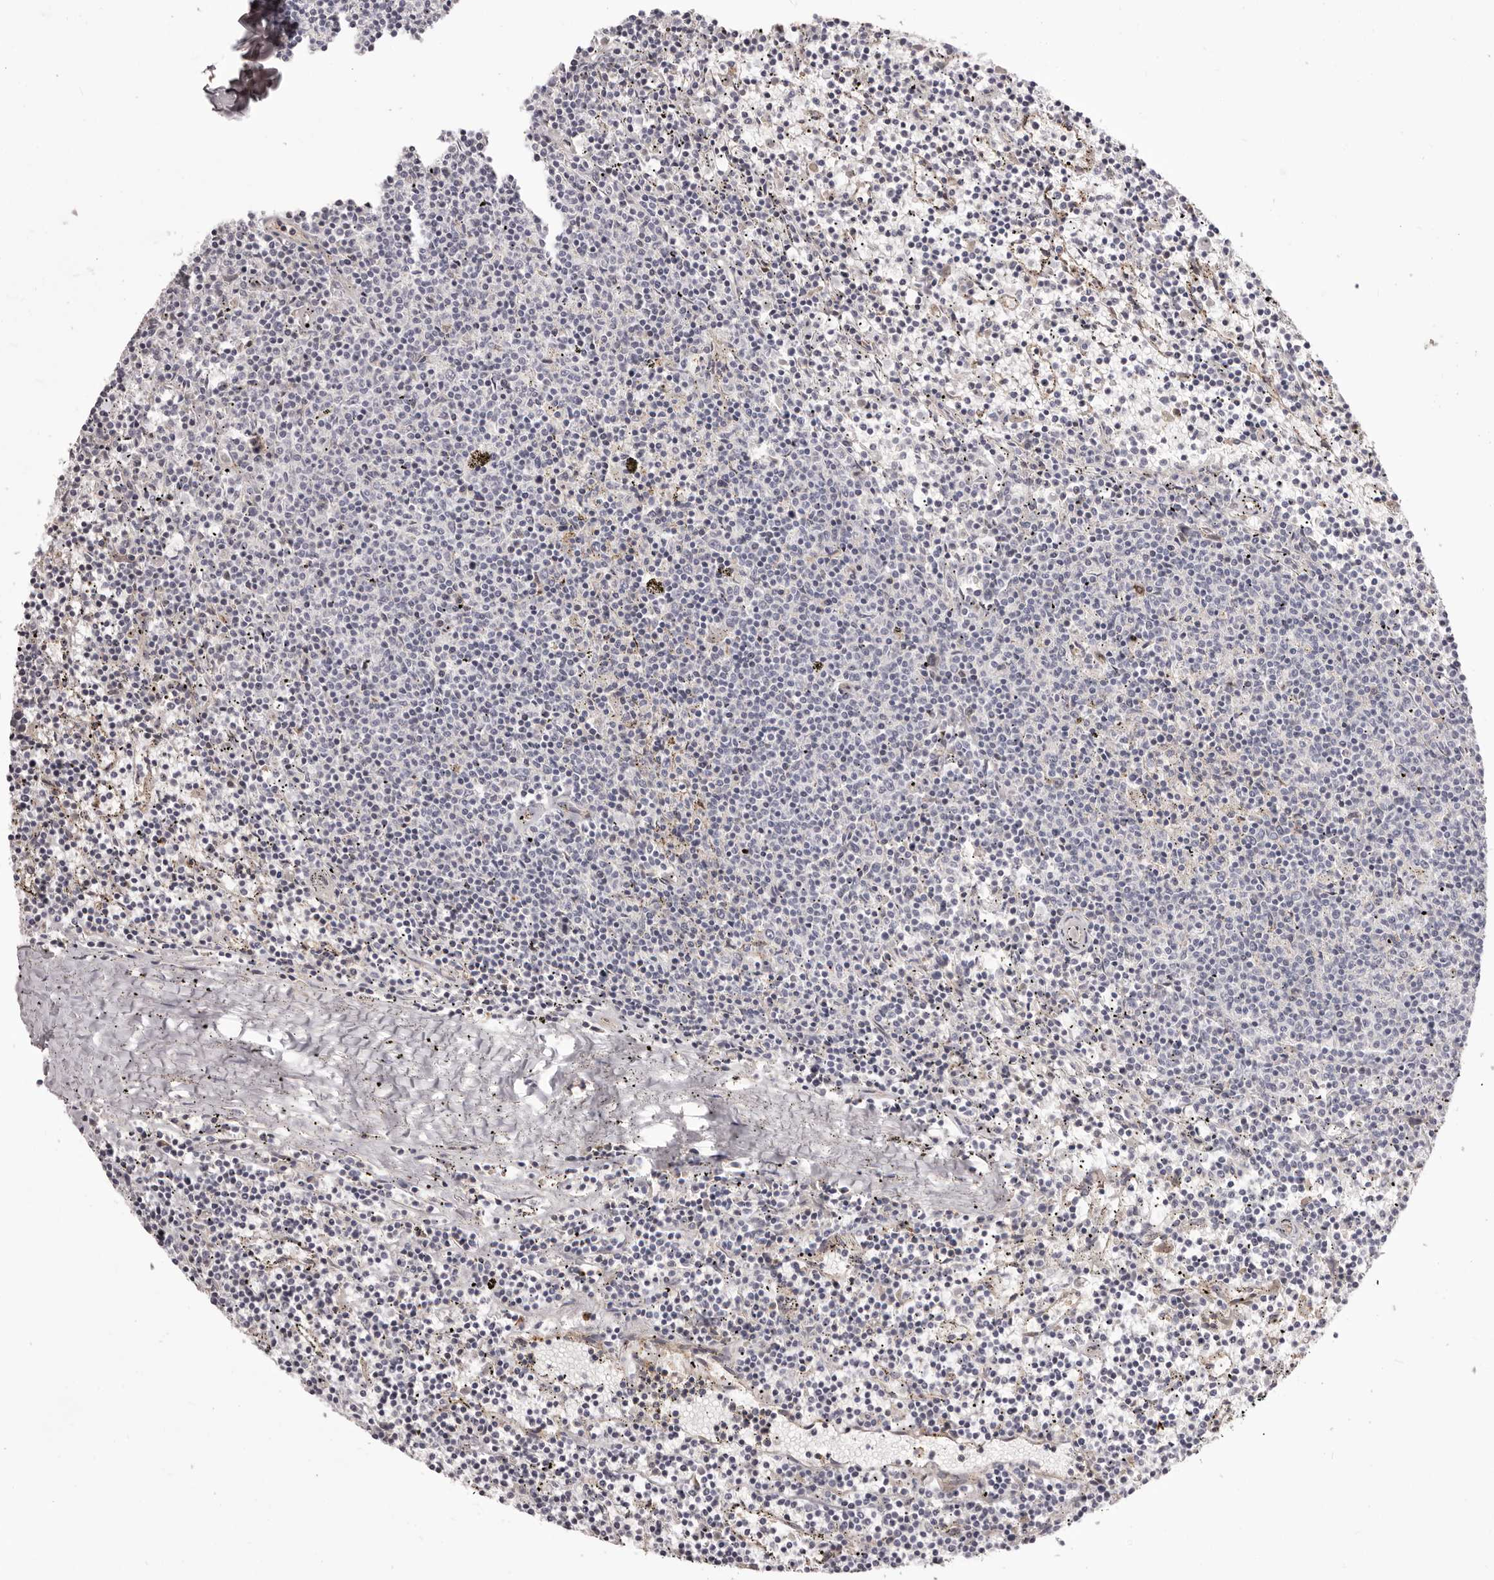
{"staining": {"intensity": "negative", "quantity": "none", "location": "none"}, "tissue": "lymphoma", "cell_type": "Tumor cells", "image_type": "cancer", "snomed": [{"axis": "morphology", "description": "Malignant lymphoma, non-Hodgkin's type, Low grade"}, {"axis": "topography", "description": "Spleen"}], "caption": "Protein analysis of lymphoma displays no significant staining in tumor cells.", "gene": "OTUD3", "patient": {"sex": "female", "age": 50}}